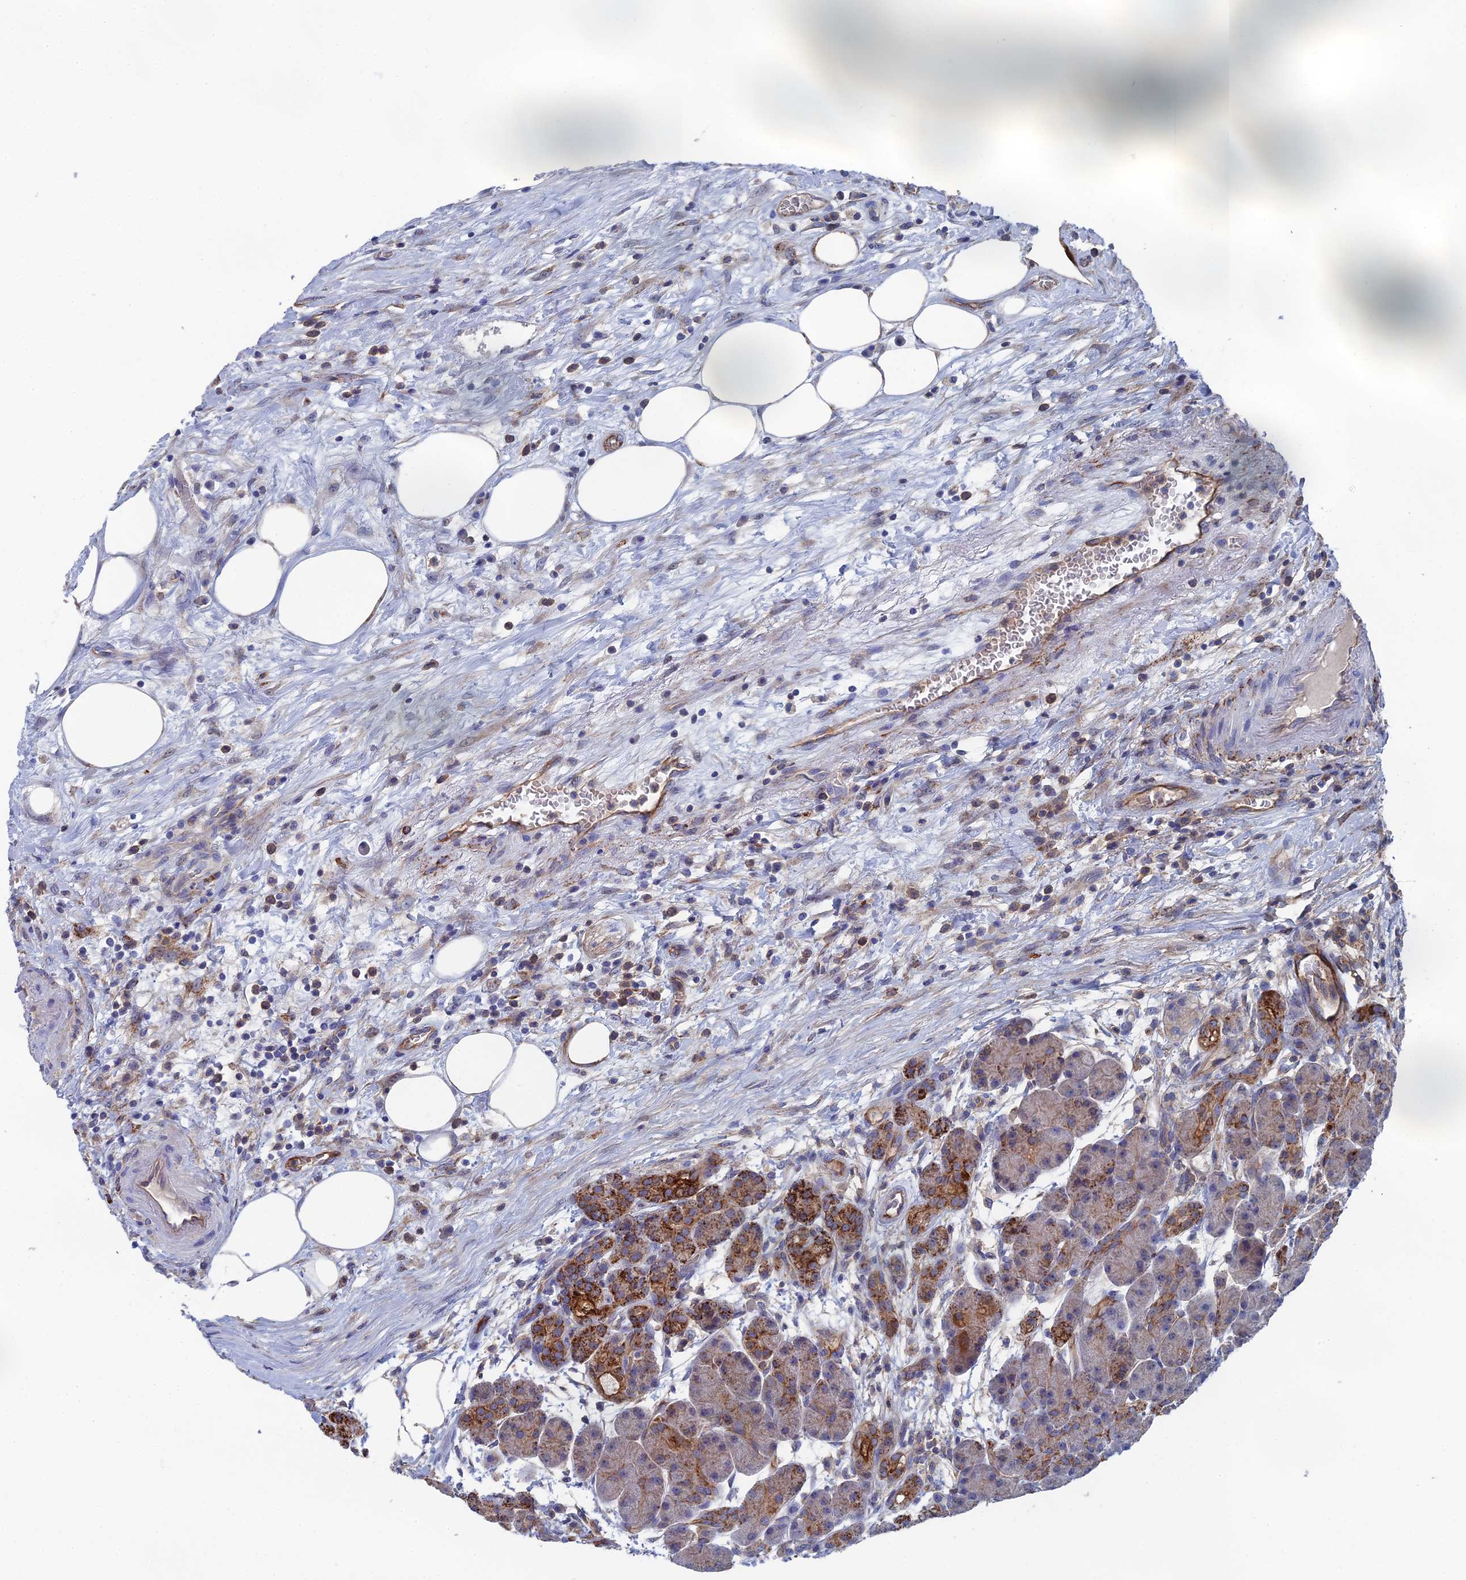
{"staining": {"intensity": "moderate", "quantity": "25%-75%", "location": "cytoplasmic/membranous"}, "tissue": "pancreas", "cell_type": "Exocrine glandular cells", "image_type": "normal", "snomed": [{"axis": "morphology", "description": "Normal tissue, NOS"}, {"axis": "topography", "description": "Pancreas"}], "caption": "DAB (3,3'-diaminobenzidine) immunohistochemical staining of unremarkable human pancreas exhibits moderate cytoplasmic/membranous protein expression in about 25%-75% of exocrine glandular cells. The staining was performed using DAB to visualize the protein expression in brown, while the nuclei were stained in blue with hematoxylin (Magnification: 20x).", "gene": "SNX11", "patient": {"sex": "male", "age": 63}}